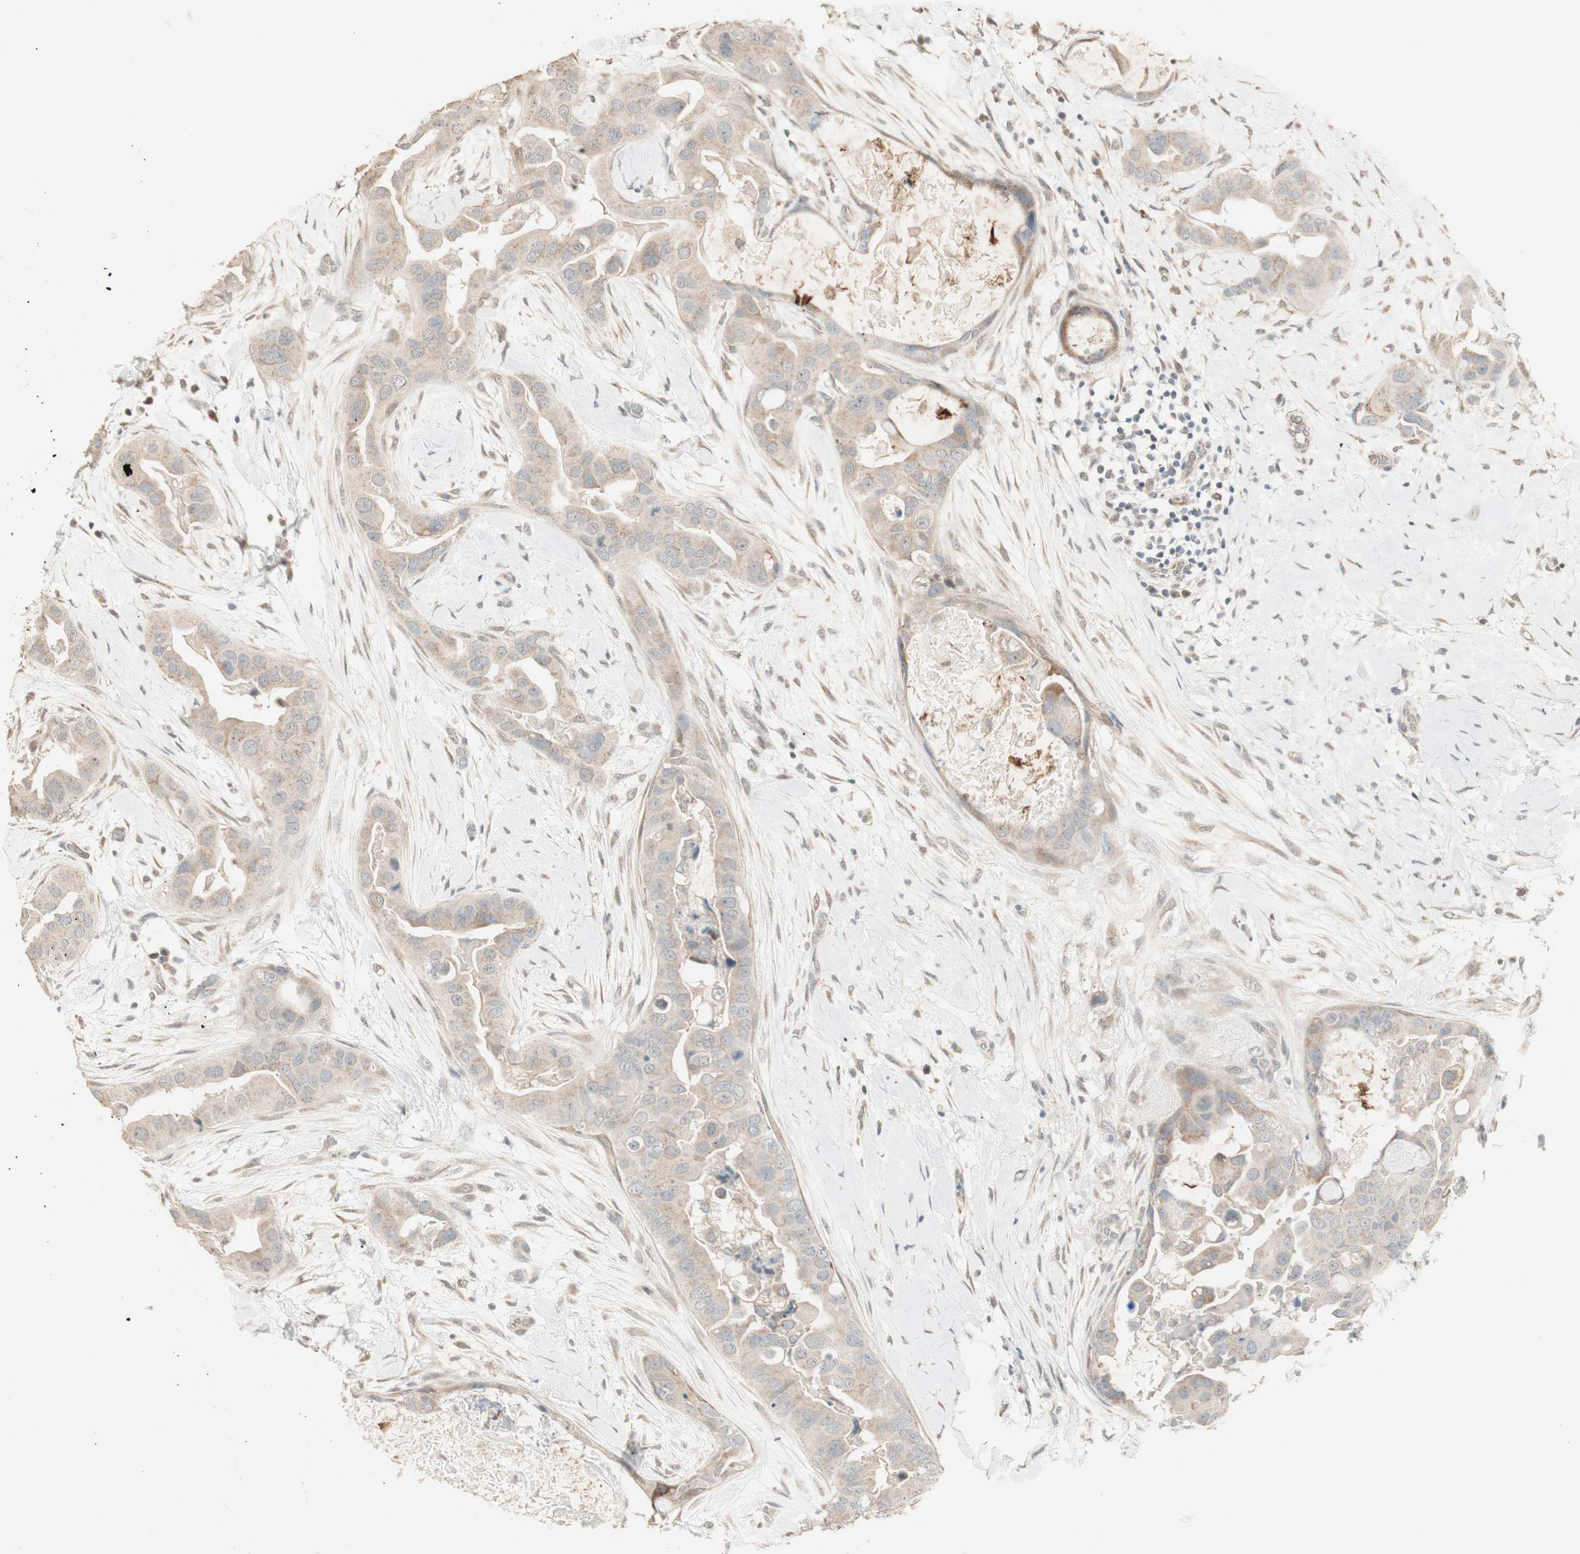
{"staining": {"intensity": "weak", "quantity": ">75%", "location": "cytoplasmic/membranous"}, "tissue": "breast cancer", "cell_type": "Tumor cells", "image_type": "cancer", "snomed": [{"axis": "morphology", "description": "Duct carcinoma"}, {"axis": "topography", "description": "Breast"}], "caption": "This photomicrograph displays breast cancer (infiltrating ductal carcinoma) stained with IHC to label a protein in brown. The cytoplasmic/membranous of tumor cells show weak positivity for the protein. Nuclei are counter-stained blue.", "gene": "TASOR", "patient": {"sex": "female", "age": 40}}